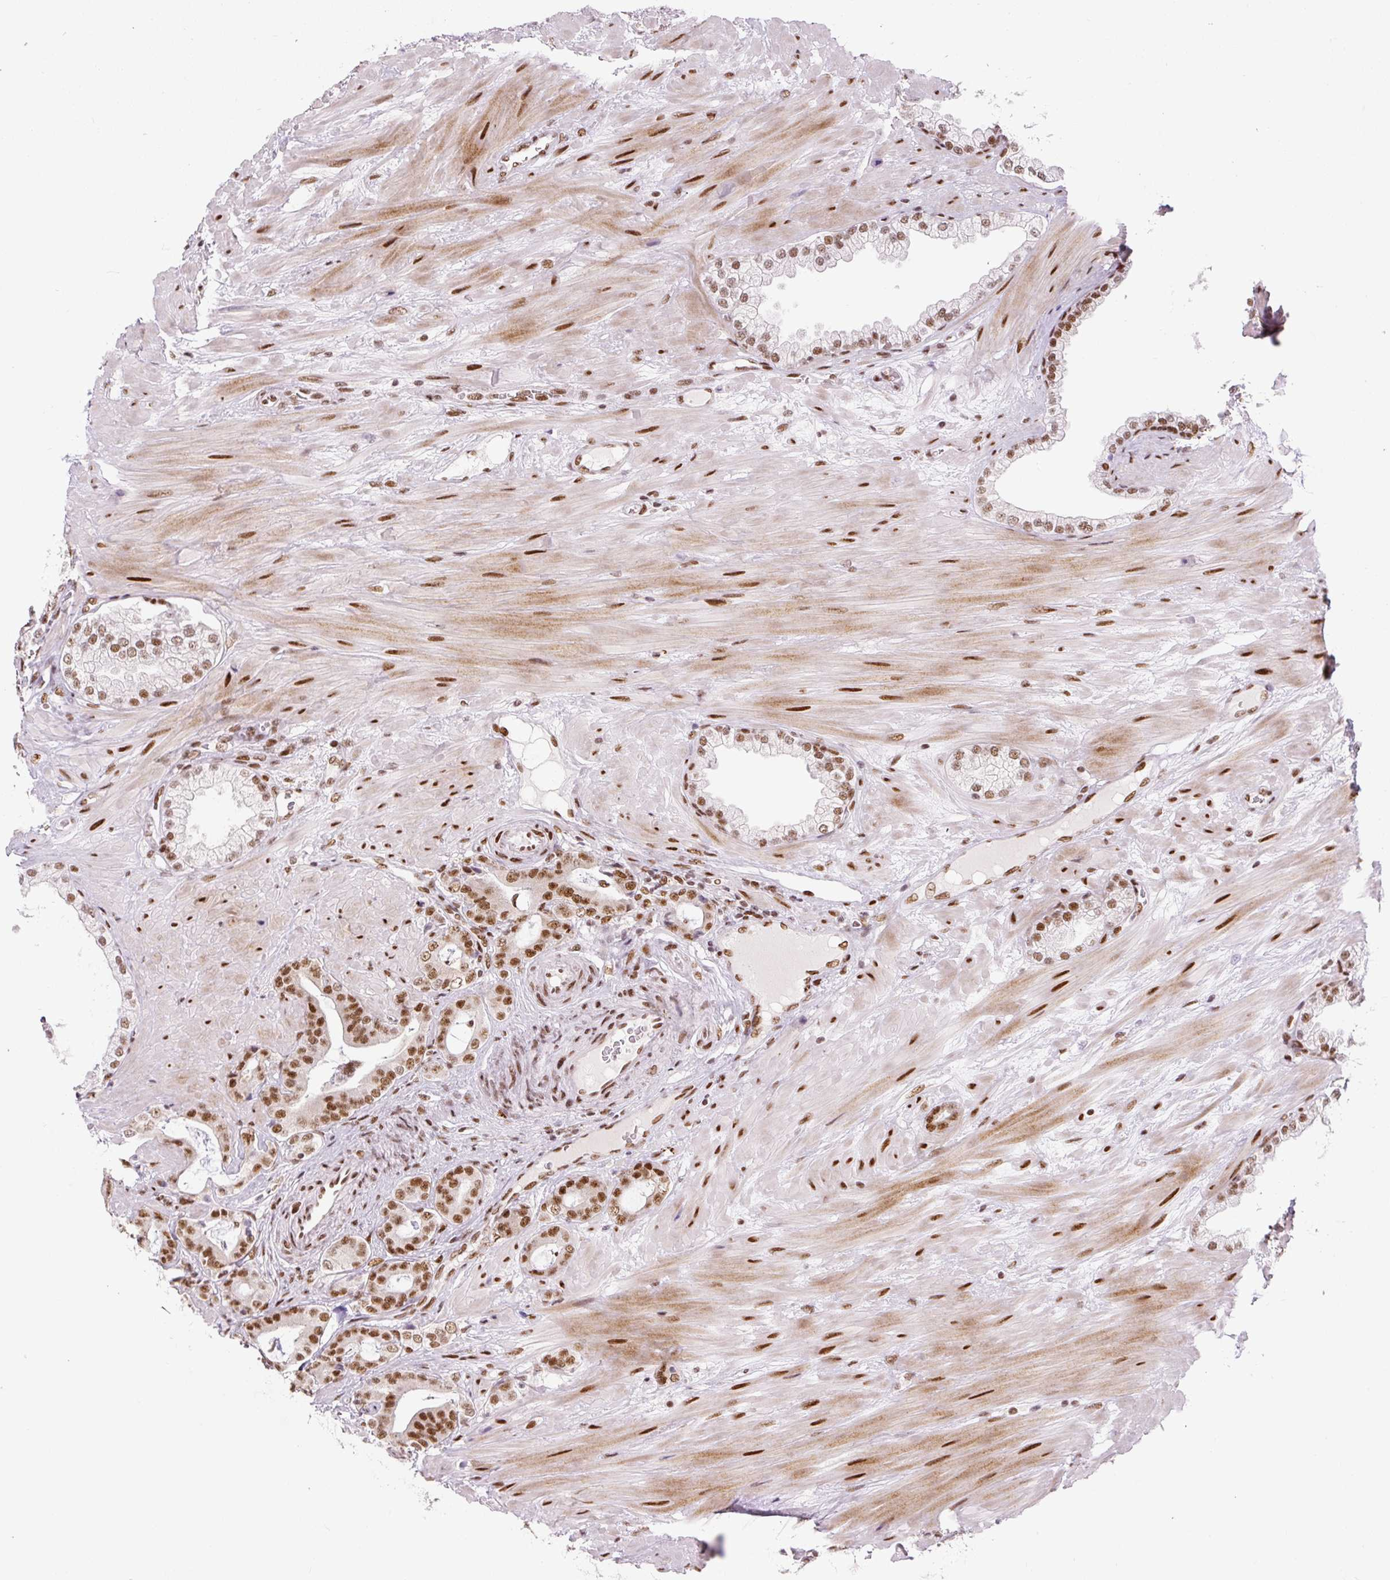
{"staining": {"intensity": "moderate", "quantity": ">75%", "location": "nuclear"}, "tissue": "prostate cancer", "cell_type": "Tumor cells", "image_type": "cancer", "snomed": [{"axis": "morphology", "description": "Adenocarcinoma, Low grade"}, {"axis": "topography", "description": "Prostate"}], "caption": "Immunohistochemical staining of low-grade adenocarcinoma (prostate) shows medium levels of moderate nuclear expression in approximately >75% of tumor cells. (Brightfield microscopy of DAB IHC at high magnification).", "gene": "FUS", "patient": {"sex": "male", "age": 61}}